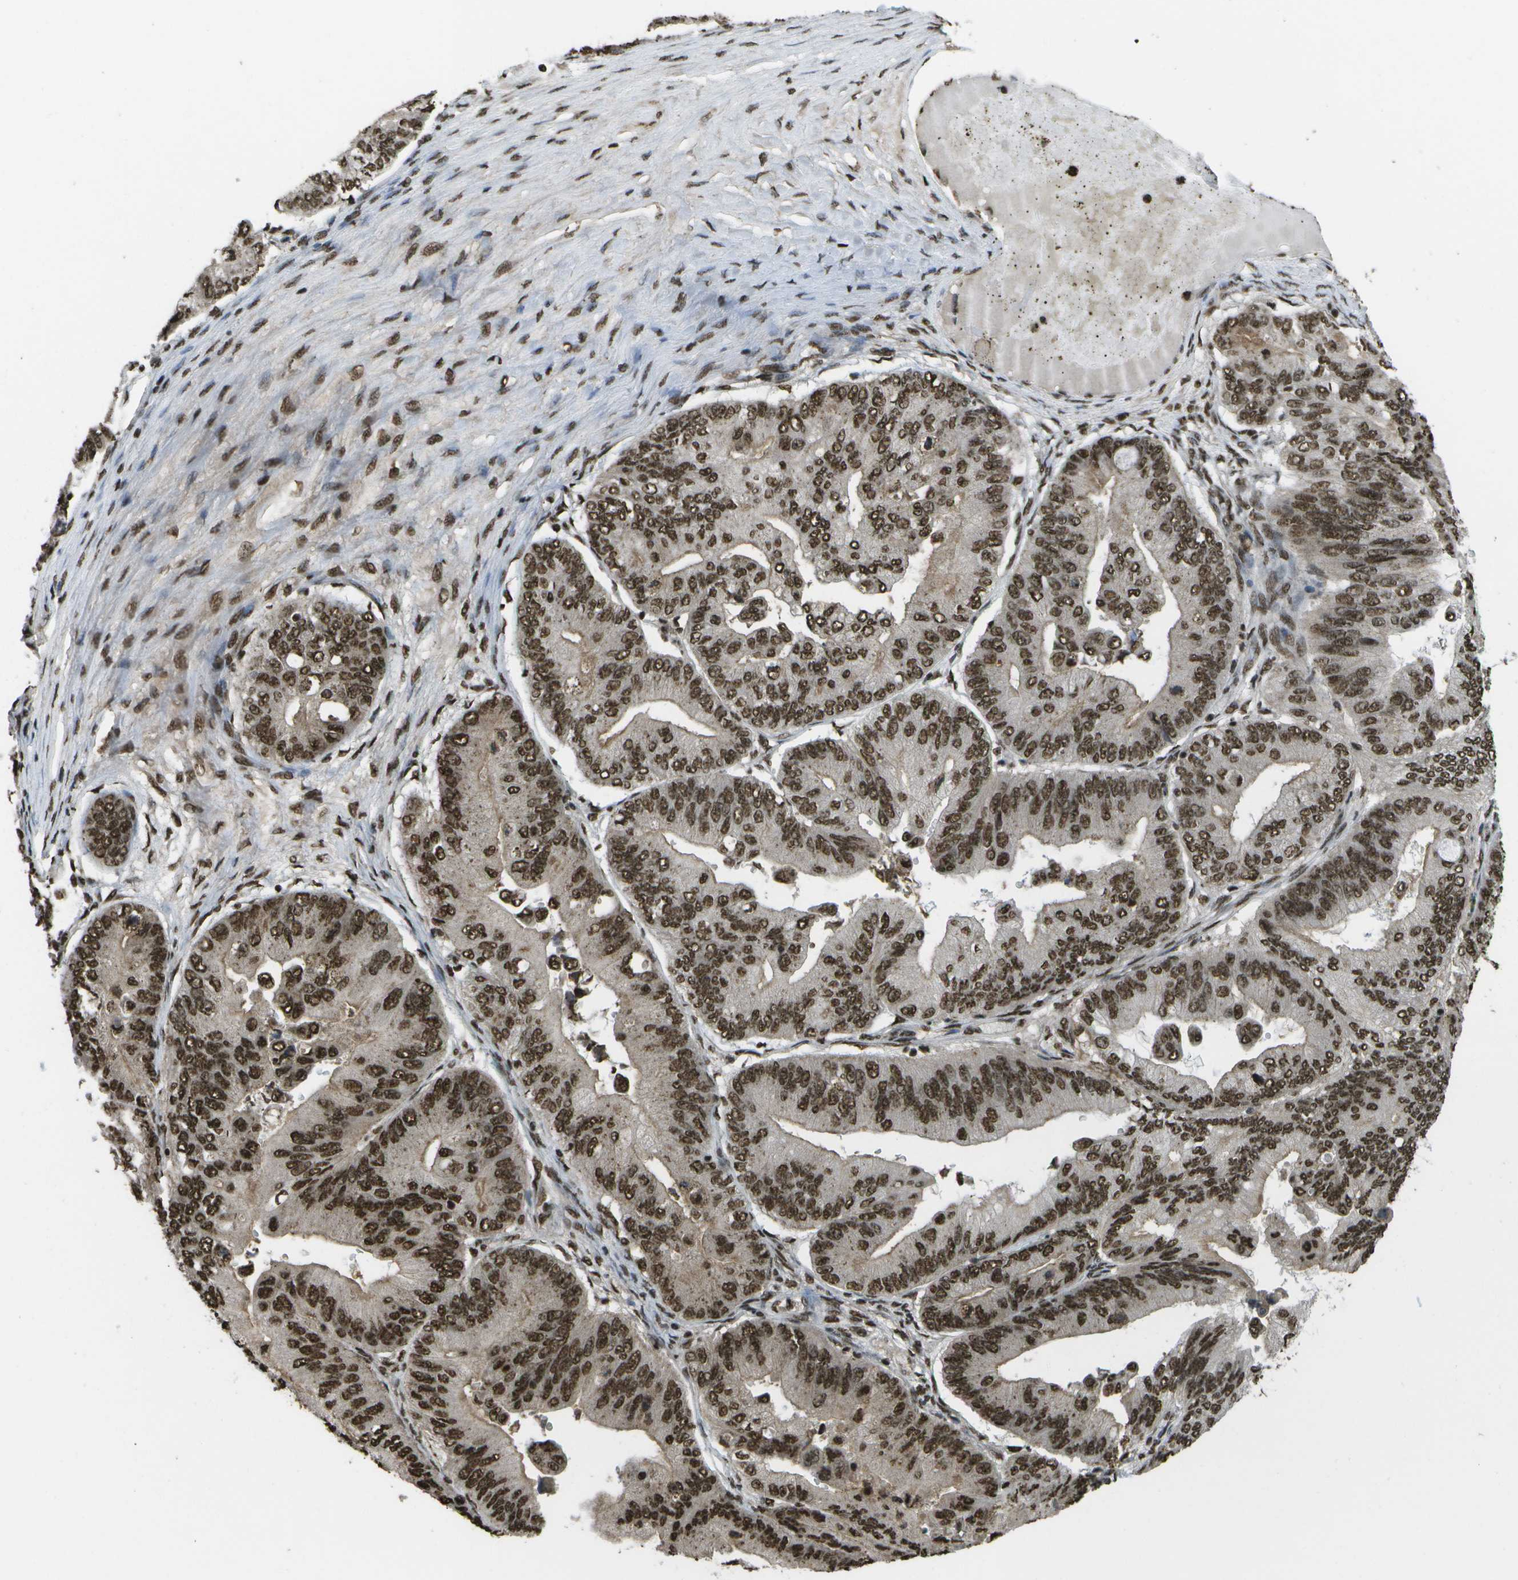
{"staining": {"intensity": "strong", "quantity": ">75%", "location": "nuclear"}, "tissue": "ovarian cancer", "cell_type": "Tumor cells", "image_type": "cancer", "snomed": [{"axis": "morphology", "description": "Cystadenocarcinoma, mucinous, NOS"}, {"axis": "topography", "description": "Ovary"}], "caption": "A high-resolution micrograph shows IHC staining of ovarian cancer (mucinous cystadenocarcinoma), which shows strong nuclear expression in approximately >75% of tumor cells.", "gene": "SPEN", "patient": {"sex": "female", "age": 61}}